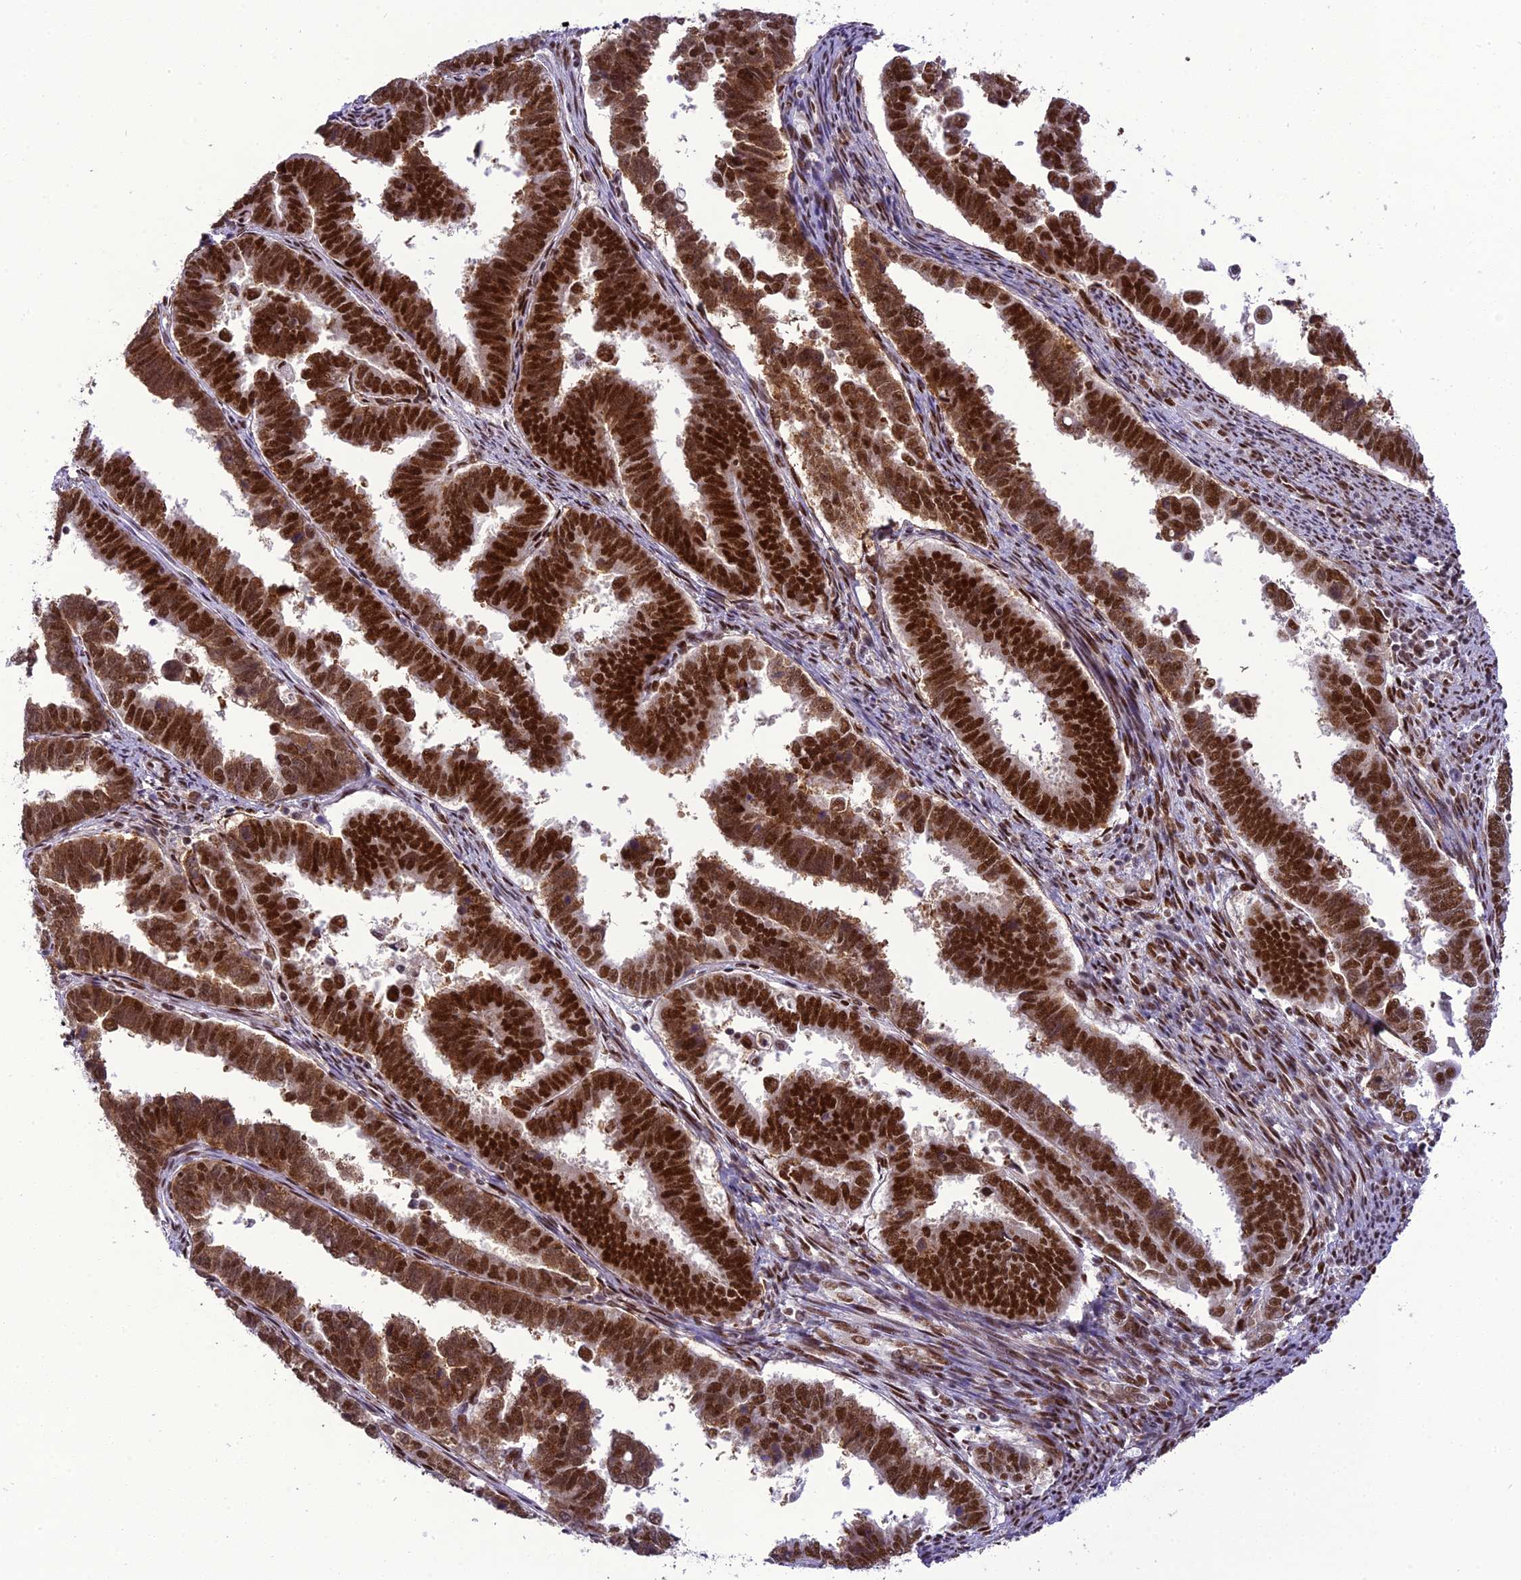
{"staining": {"intensity": "strong", "quantity": ">75%", "location": "nuclear"}, "tissue": "endometrial cancer", "cell_type": "Tumor cells", "image_type": "cancer", "snomed": [{"axis": "morphology", "description": "Adenocarcinoma, NOS"}, {"axis": "topography", "description": "Endometrium"}], "caption": "High-magnification brightfield microscopy of endometrial cancer stained with DAB (3,3'-diaminobenzidine) (brown) and counterstained with hematoxylin (blue). tumor cells exhibit strong nuclear positivity is present in about>75% of cells.", "gene": "DDX1", "patient": {"sex": "female", "age": 75}}